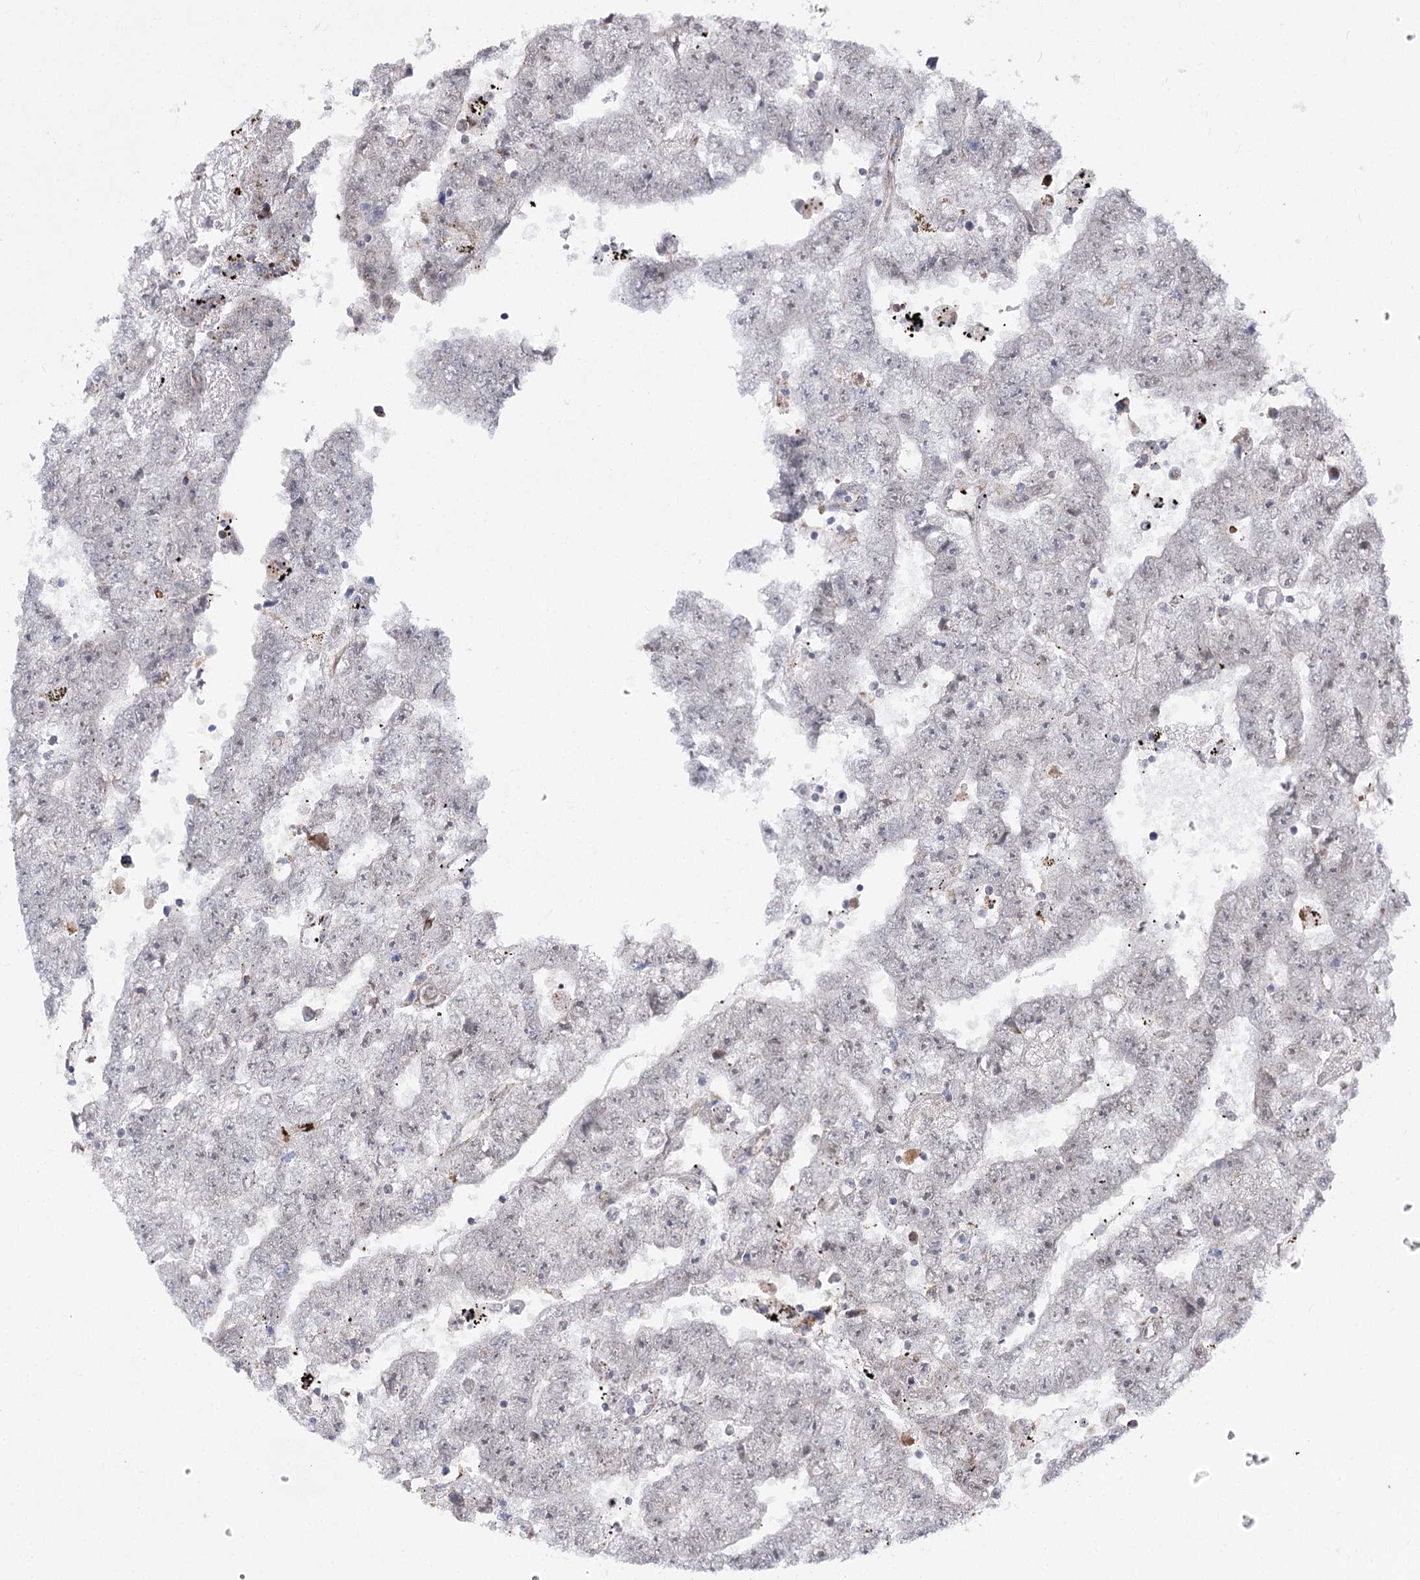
{"staining": {"intensity": "negative", "quantity": "none", "location": "none"}, "tissue": "testis cancer", "cell_type": "Tumor cells", "image_type": "cancer", "snomed": [{"axis": "morphology", "description": "Carcinoma, Embryonal, NOS"}, {"axis": "topography", "description": "Testis"}], "caption": "Tumor cells show no significant protein staining in testis embryonal carcinoma.", "gene": "SLC4A1AP", "patient": {"sex": "male", "age": 25}}